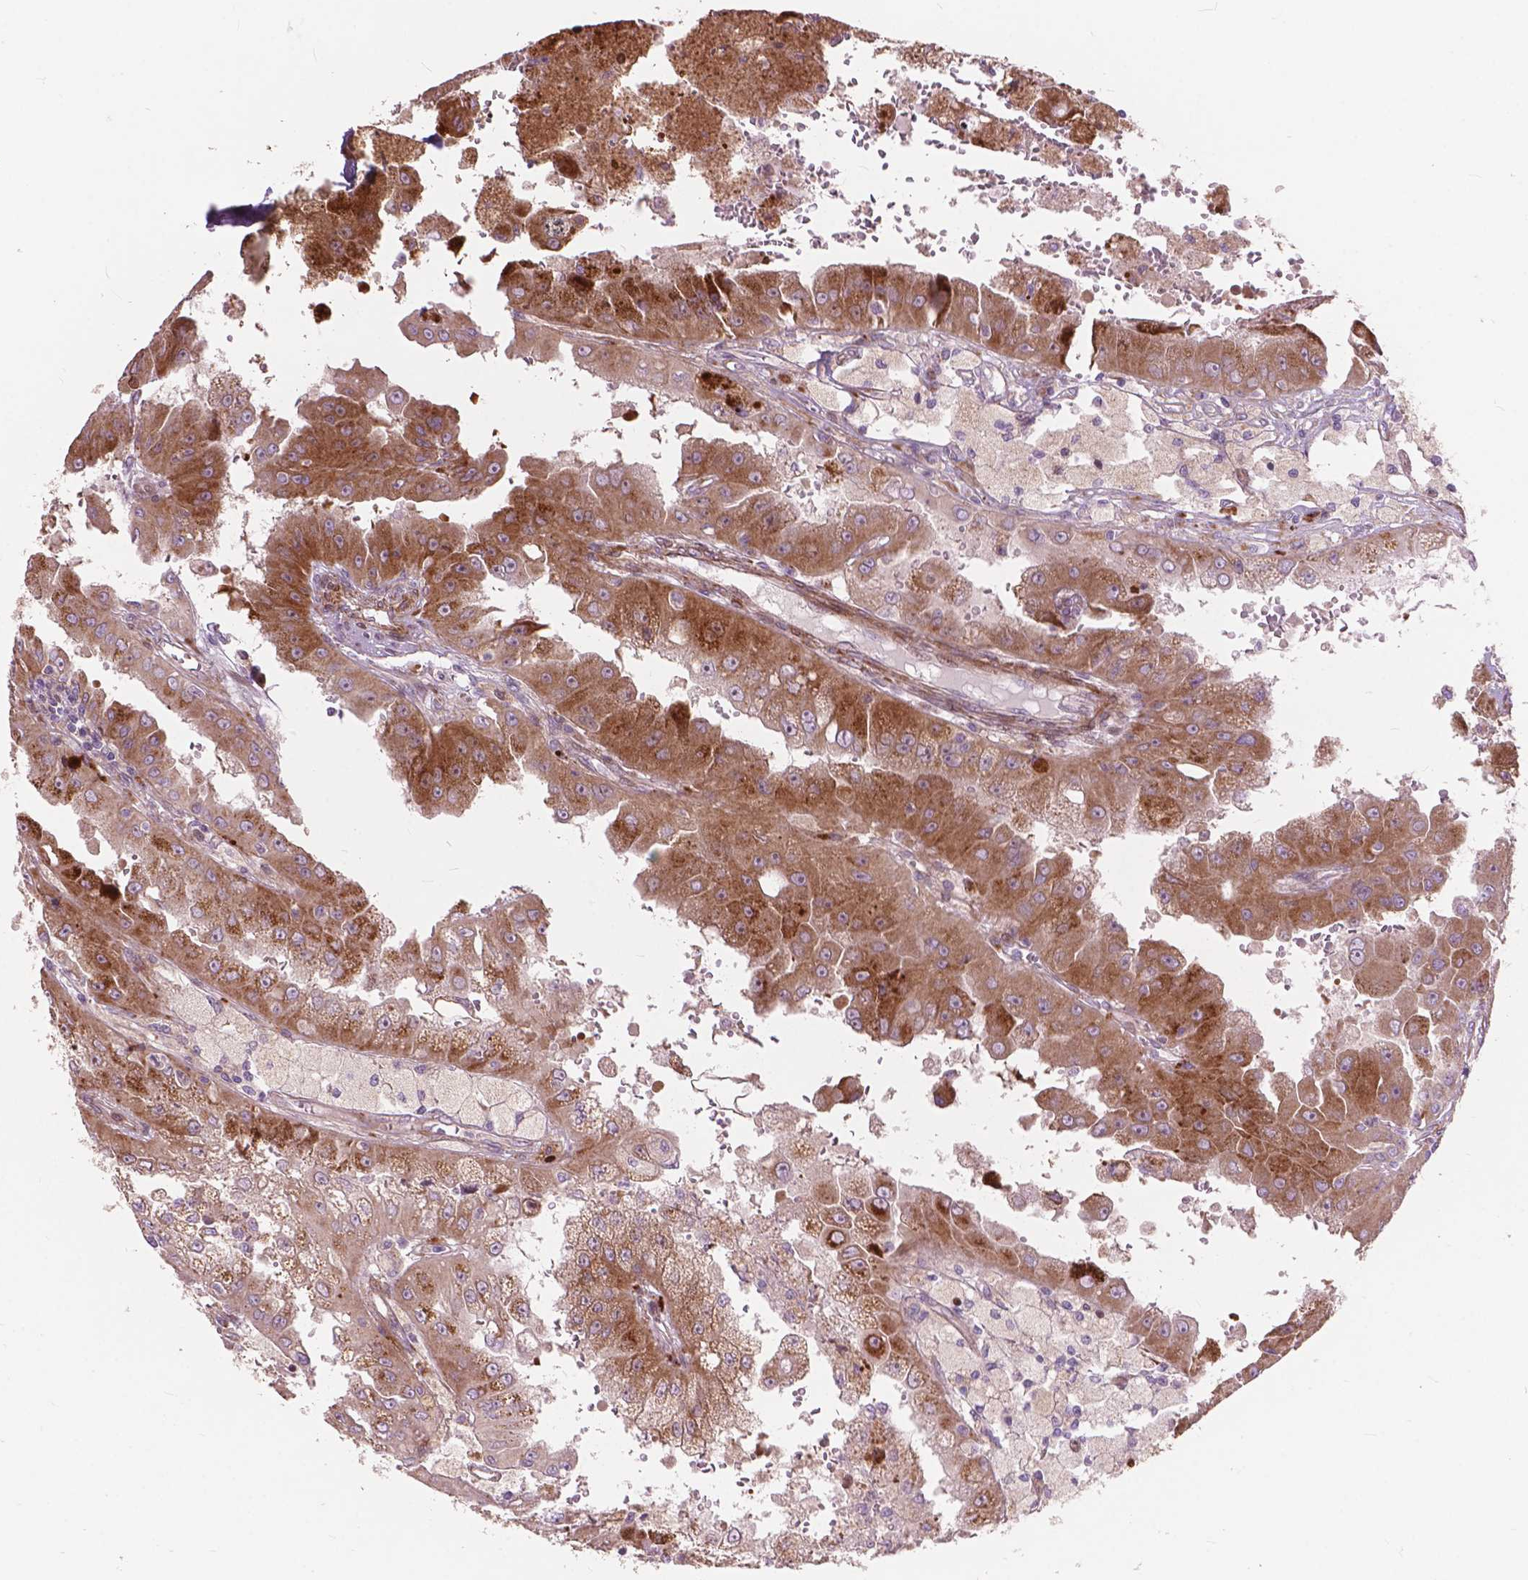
{"staining": {"intensity": "moderate", "quantity": ">75%", "location": "cytoplasmic/membranous"}, "tissue": "renal cancer", "cell_type": "Tumor cells", "image_type": "cancer", "snomed": [{"axis": "morphology", "description": "Adenocarcinoma, NOS"}, {"axis": "topography", "description": "Kidney"}], "caption": "Brown immunohistochemical staining in human renal cancer exhibits moderate cytoplasmic/membranous staining in approximately >75% of tumor cells. The protein of interest is shown in brown color, while the nuclei are stained blue.", "gene": "MORN1", "patient": {"sex": "male", "age": 58}}